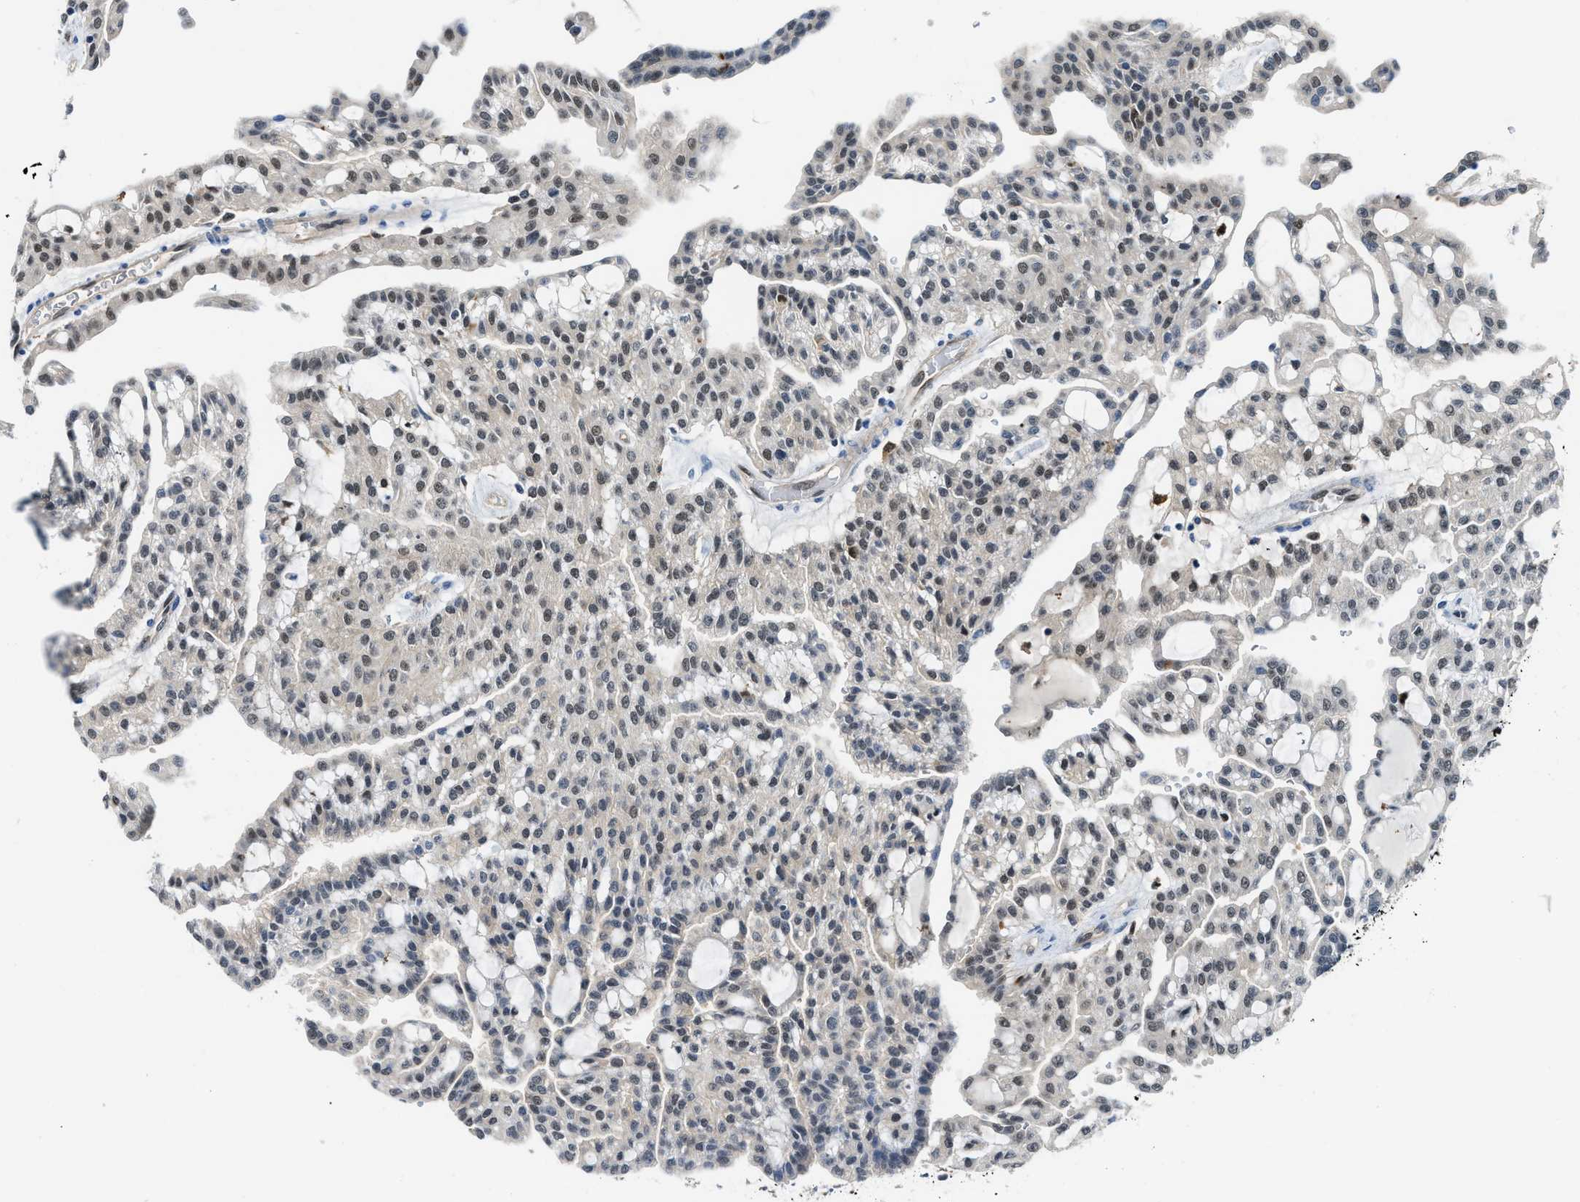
{"staining": {"intensity": "moderate", "quantity": "25%-75%", "location": "nuclear"}, "tissue": "renal cancer", "cell_type": "Tumor cells", "image_type": "cancer", "snomed": [{"axis": "morphology", "description": "Adenocarcinoma, NOS"}, {"axis": "topography", "description": "Kidney"}], "caption": "The image displays a brown stain indicating the presence of a protein in the nuclear of tumor cells in adenocarcinoma (renal). (IHC, brightfield microscopy, high magnification).", "gene": "LTA4H", "patient": {"sex": "male", "age": 63}}